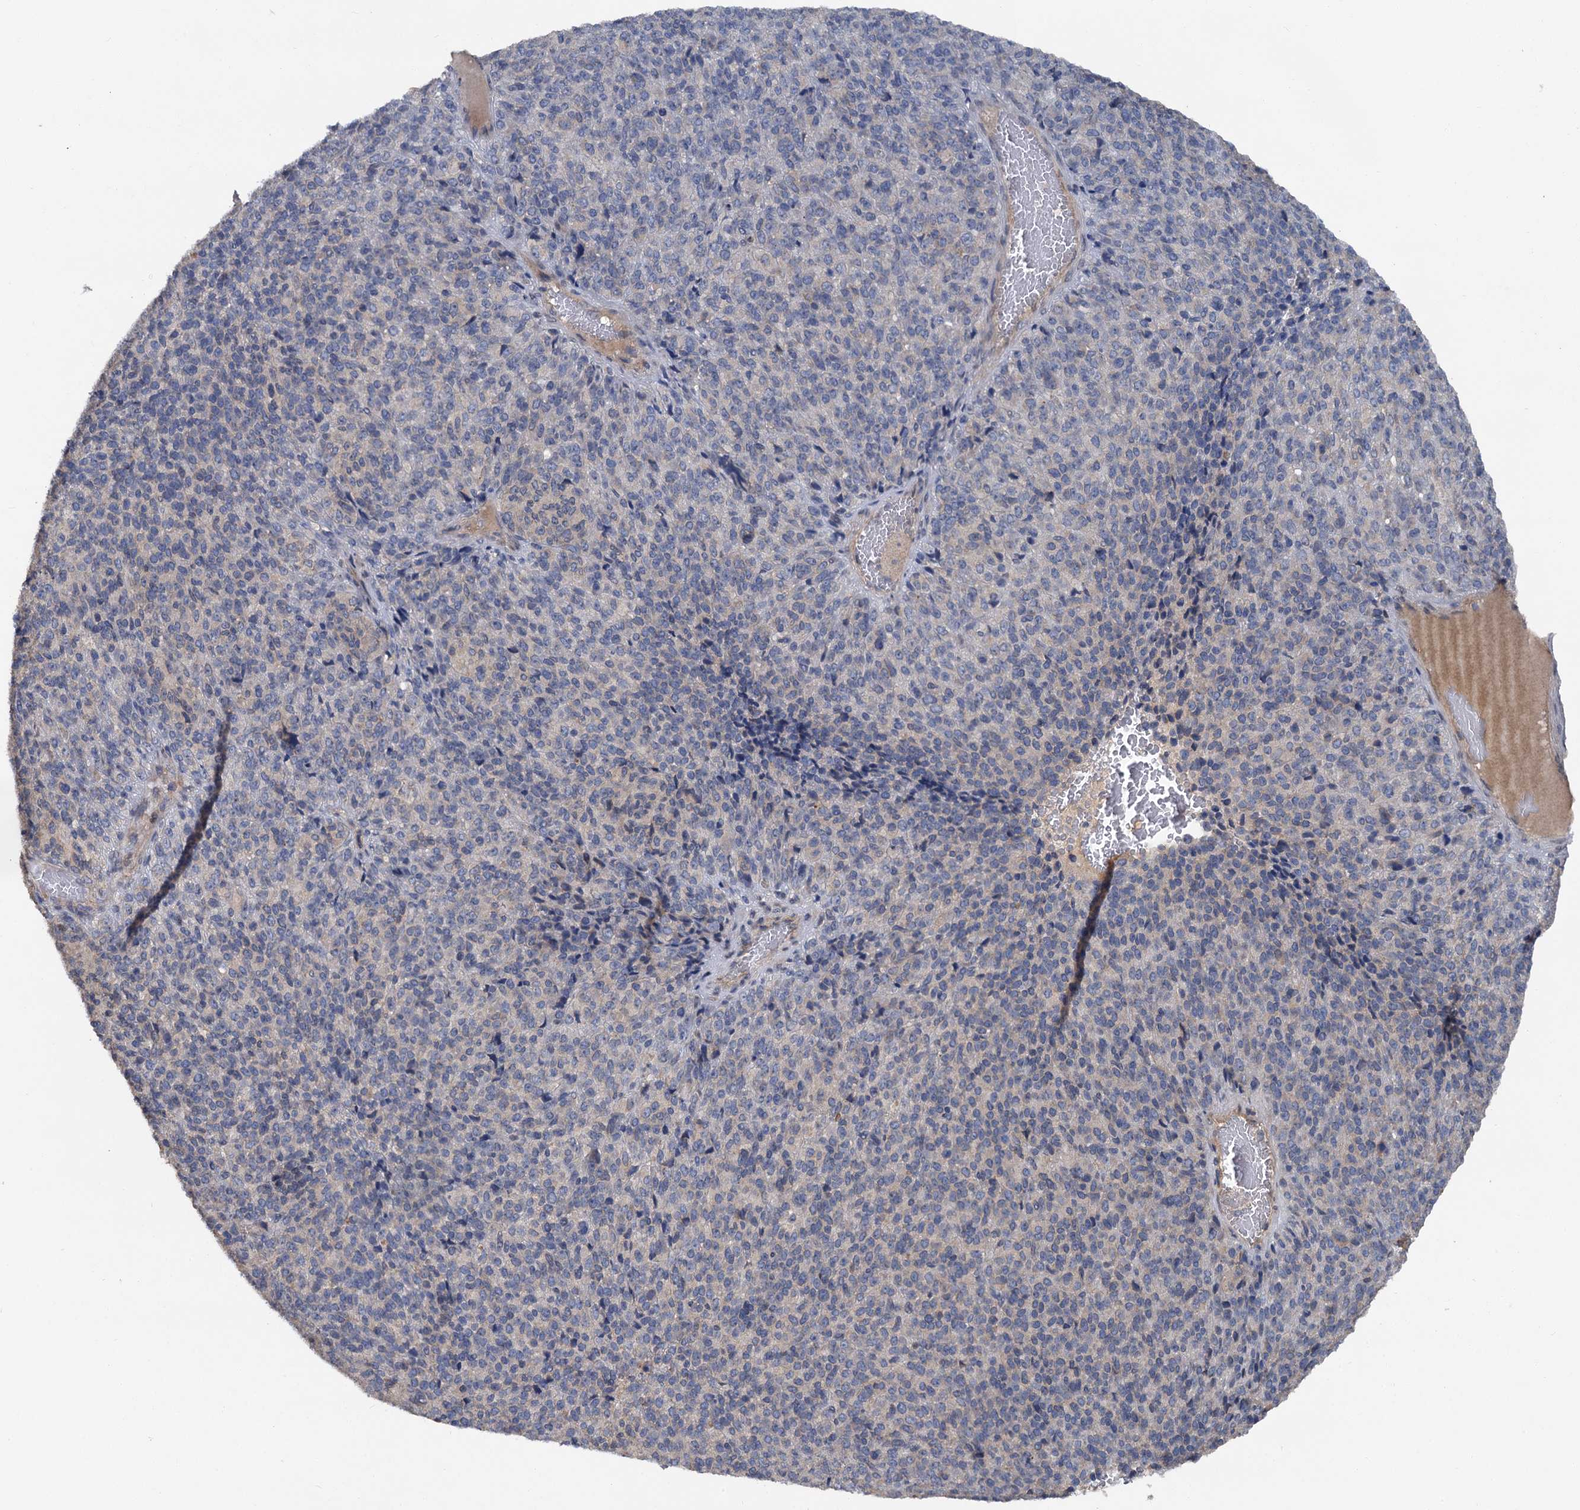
{"staining": {"intensity": "negative", "quantity": "none", "location": "none"}, "tissue": "melanoma", "cell_type": "Tumor cells", "image_type": "cancer", "snomed": [{"axis": "morphology", "description": "Malignant melanoma, Metastatic site"}, {"axis": "topography", "description": "Brain"}], "caption": "A high-resolution photomicrograph shows immunohistochemistry staining of melanoma, which shows no significant staining in tumor cells.", "gene": "ZNF324", "patient": {"sex": "female", "age": 56}}